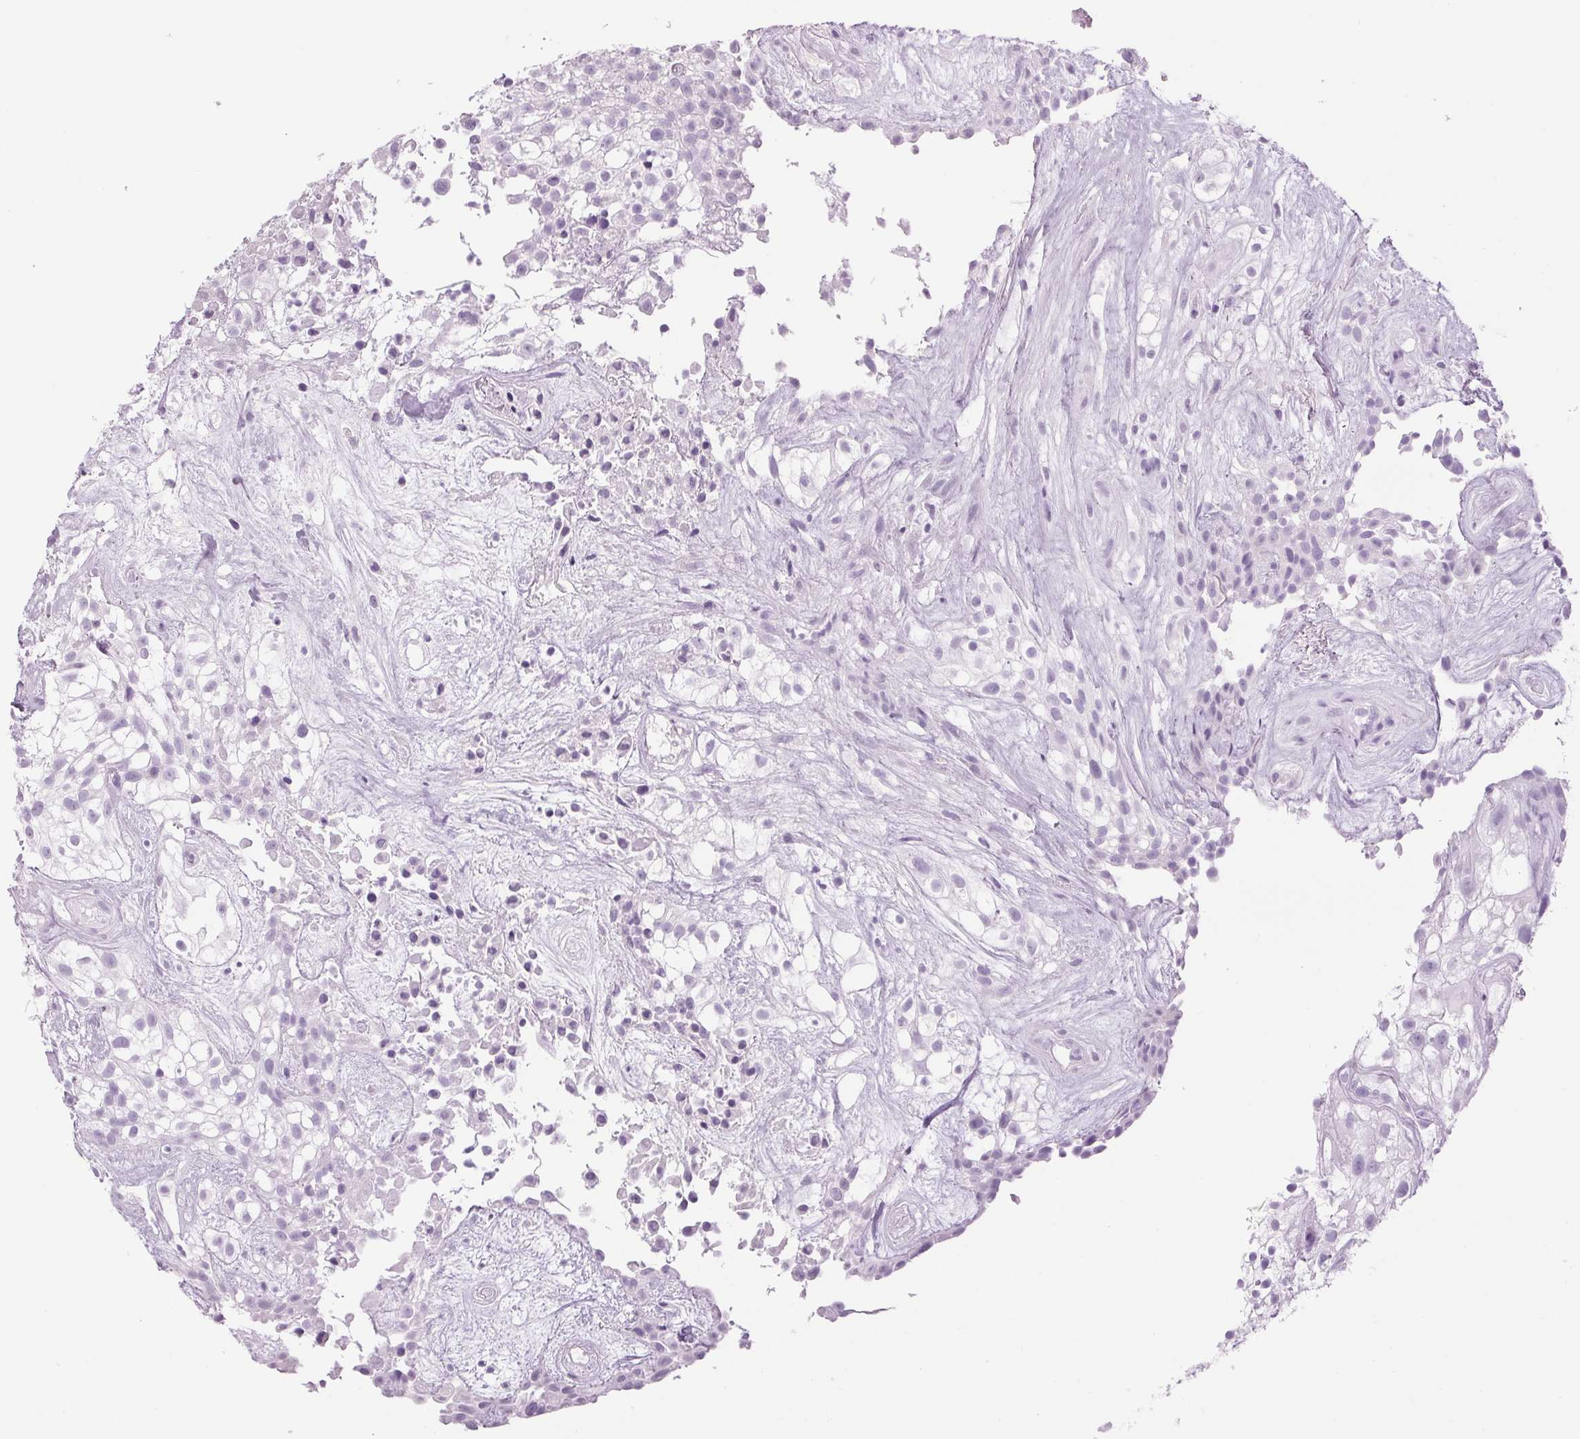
{"staining": {"intensity": "negative", "quantity": "none", "location": "none"}, "tissue": "urothelial cancer", "cell_type": "Tumor cells", "image_type": "cancer", "snomed": [{"axis": "morphology", "description": "Urothelial carcinoma, High grade"}, {"axis": "topography", "description": "Urinary bladder"}], "caption": "Immunohistochemistry (IHC) image of neoplastic tissue: urothelial carcinoma (high-grade) stained with DAB demonstrates no significant protein staining in tumor cells.", "gene": "PPP1R1A", "patient": {"sex": "male", "age": 56}}